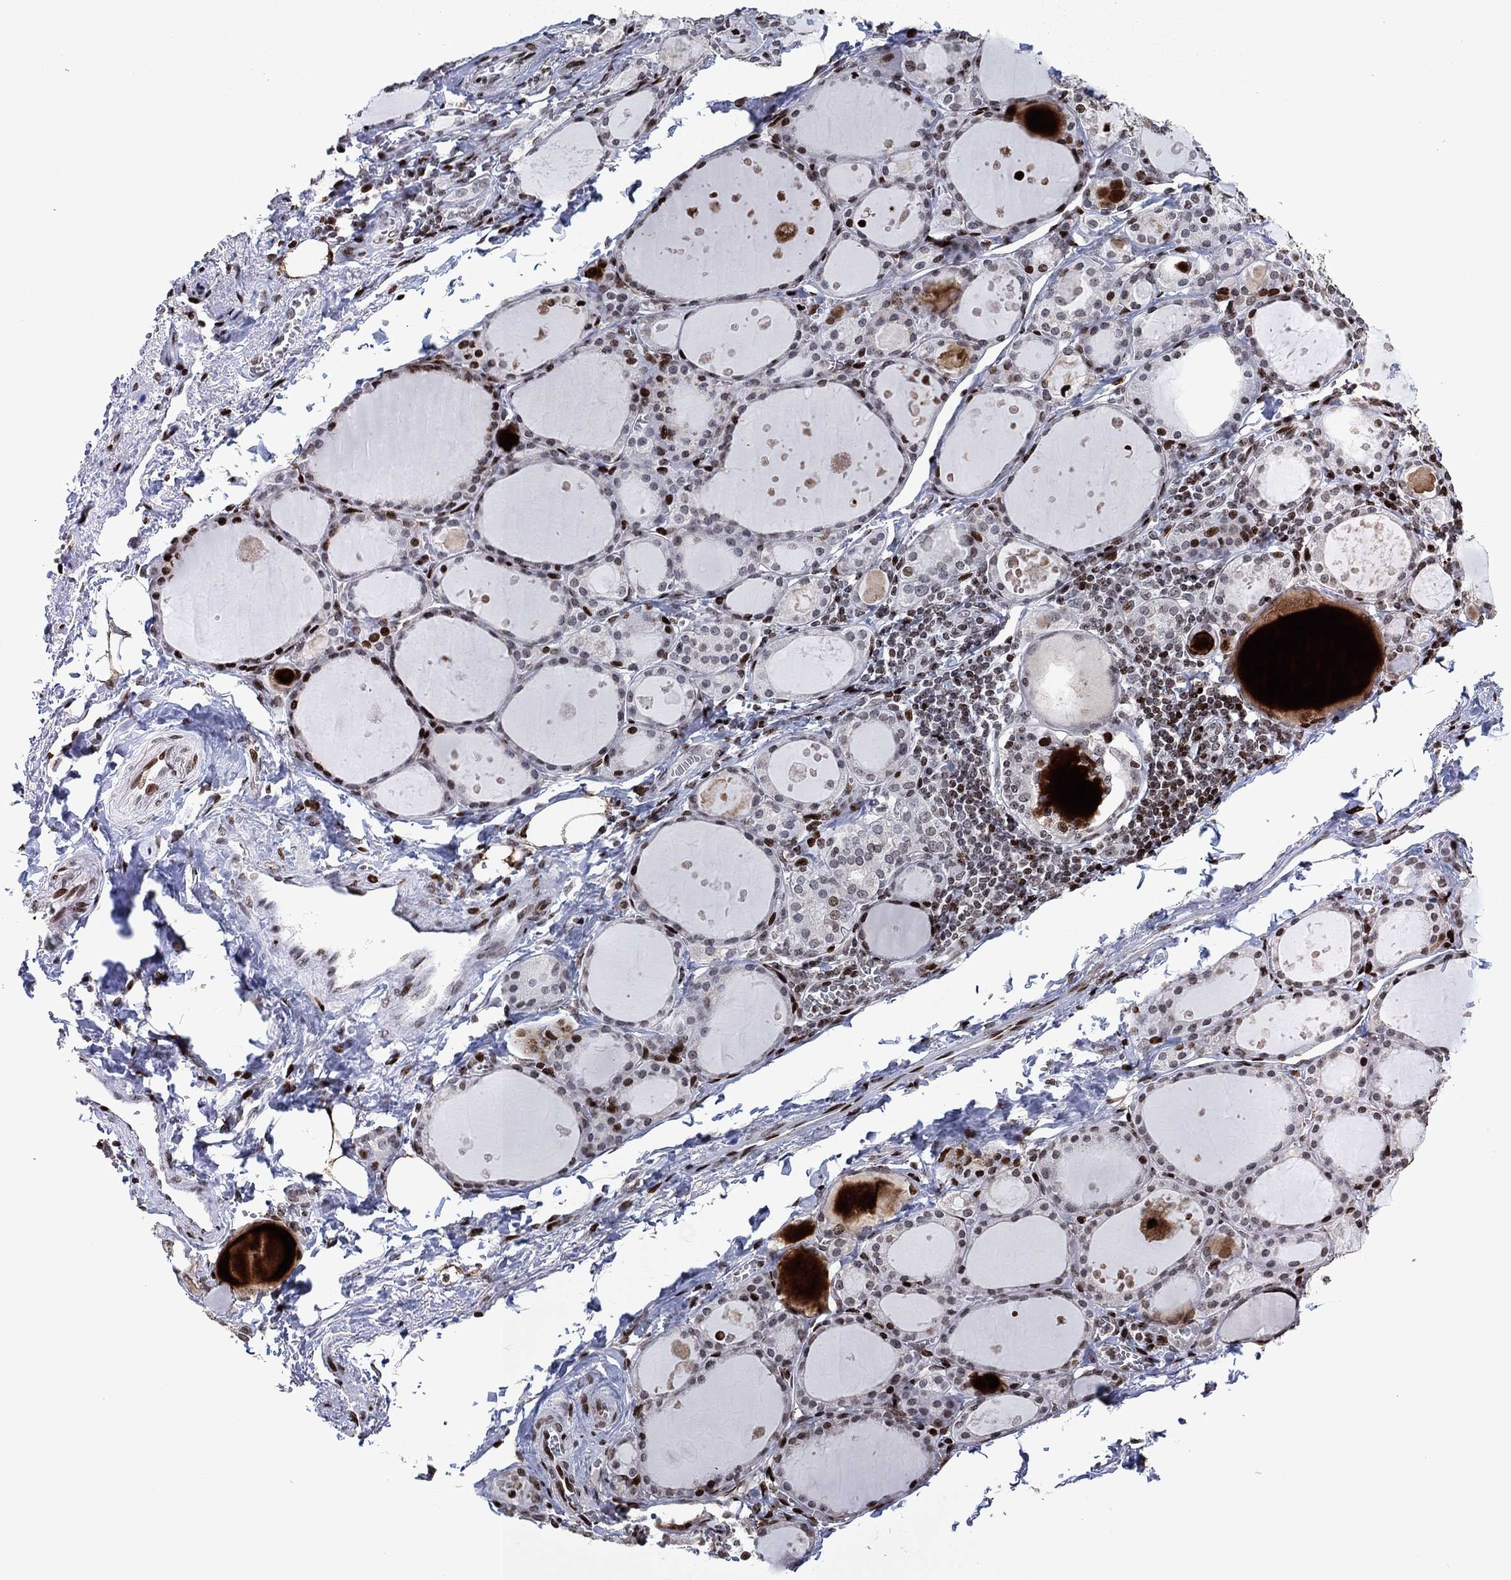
{"staining": {"intensity": "strong", "quantity": "25%-75%", "location": "nuclear"}, "tissue": "thyroid gland", "cell_type": "Glandular cells", "image_type": "normal", "snomed": [{"axis": "morphology", "description": "Normal tissue, NOS"}, {"axis": "topography", "description": "Thyroid gland"}], "caption": "Immunohistochemistry (IHC) micrograph of unremarkable thyroid gland stained for a protein (brown), which displays high levels of strong nuclear expression in about 25%-75% of glandular cells.", "gene": "SRSF3", "patient": {"sex": "male", "age": 68}}